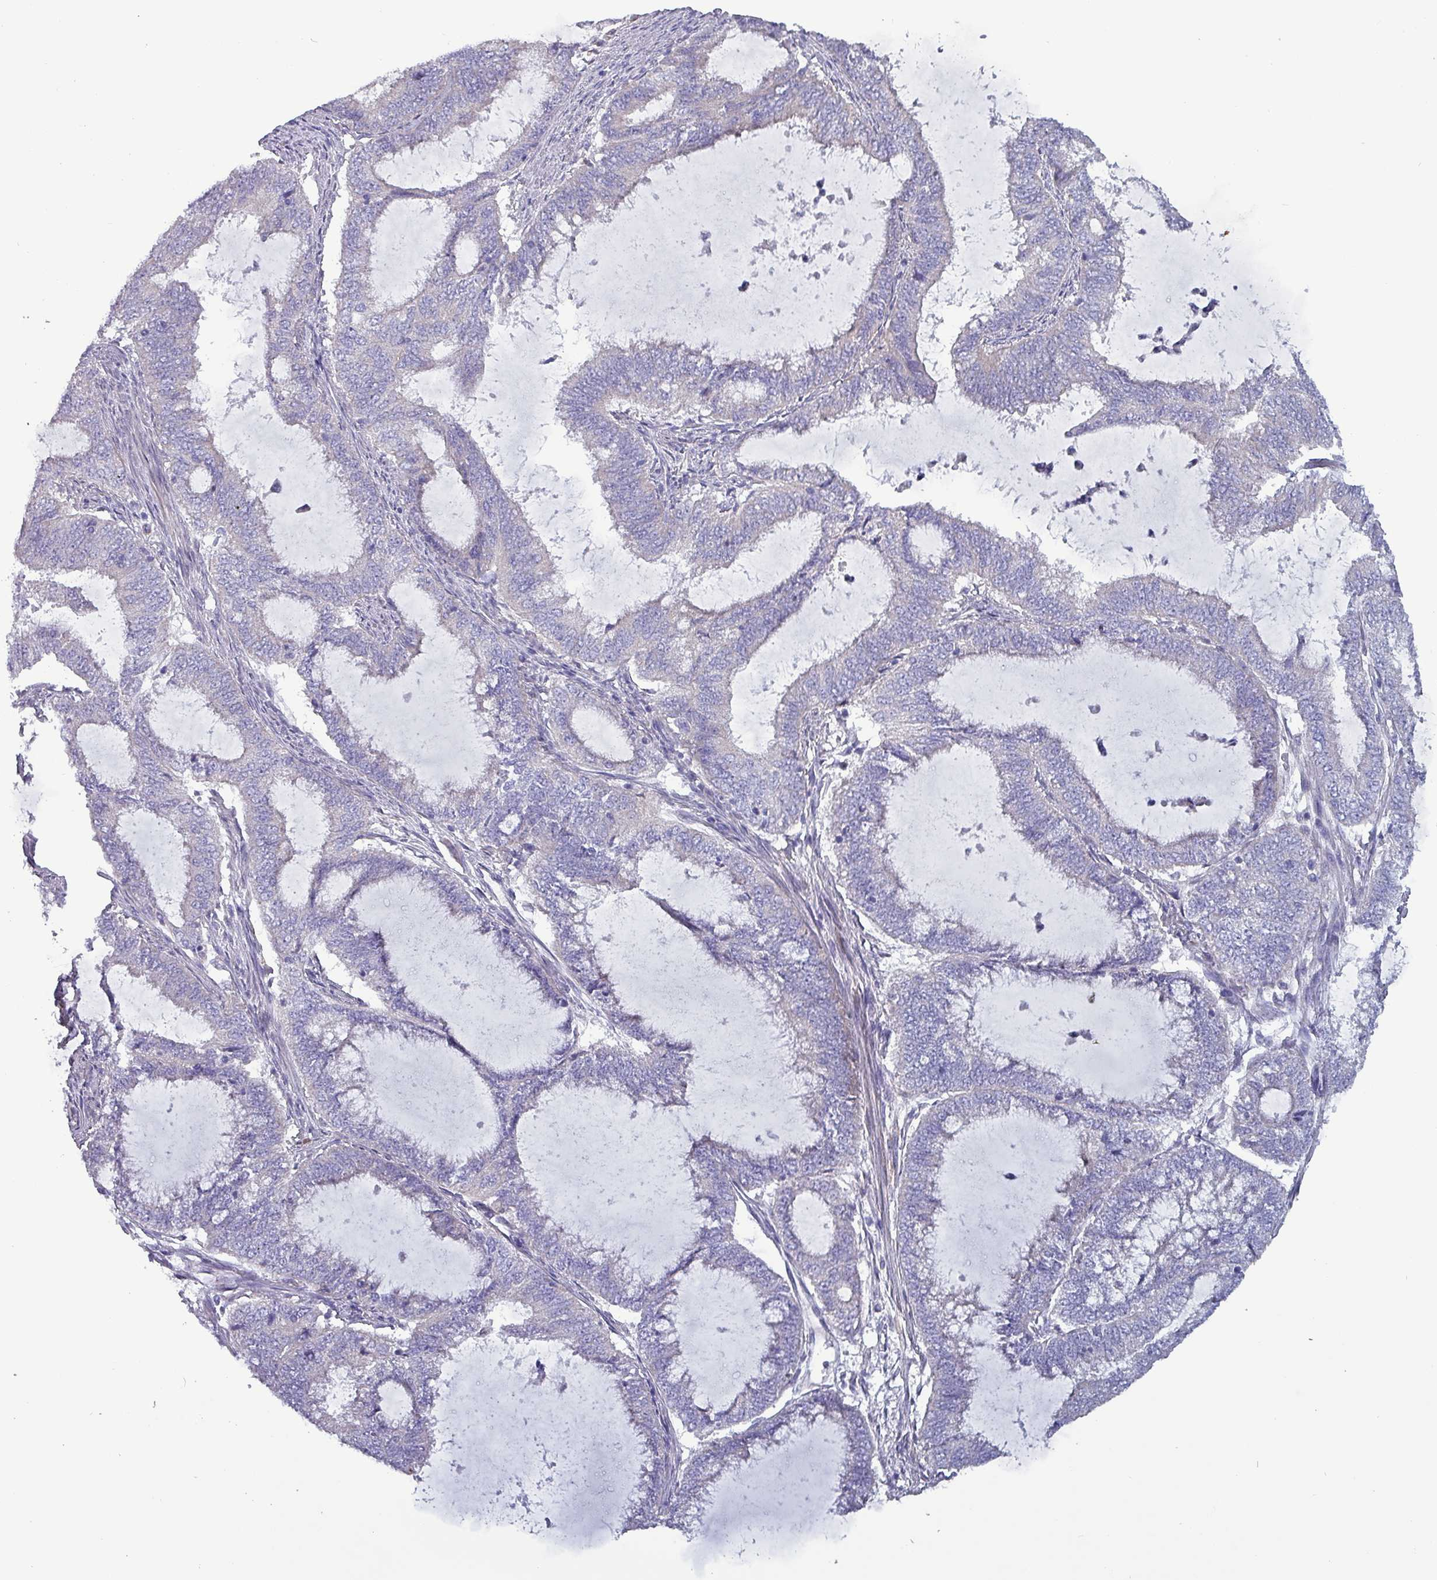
{"staining": {"intensity": "negative", "quantity": "none", "location": "none"}, "tissue": "endometrial cancer", "cell_type": "Tumor cells", "image_type": "cancer", "snomed": [{"axis": "morphology", "description": "Adenocarcinoma, NOS"}, {"axis": "topography", "description": "Endometrium"}], "caption": "Tumor cells are negative for brown protein staining in endometrial adenocarcinoma.", "gene": "HSD3B7", "patient": {"sex": "female", "age": 51}}